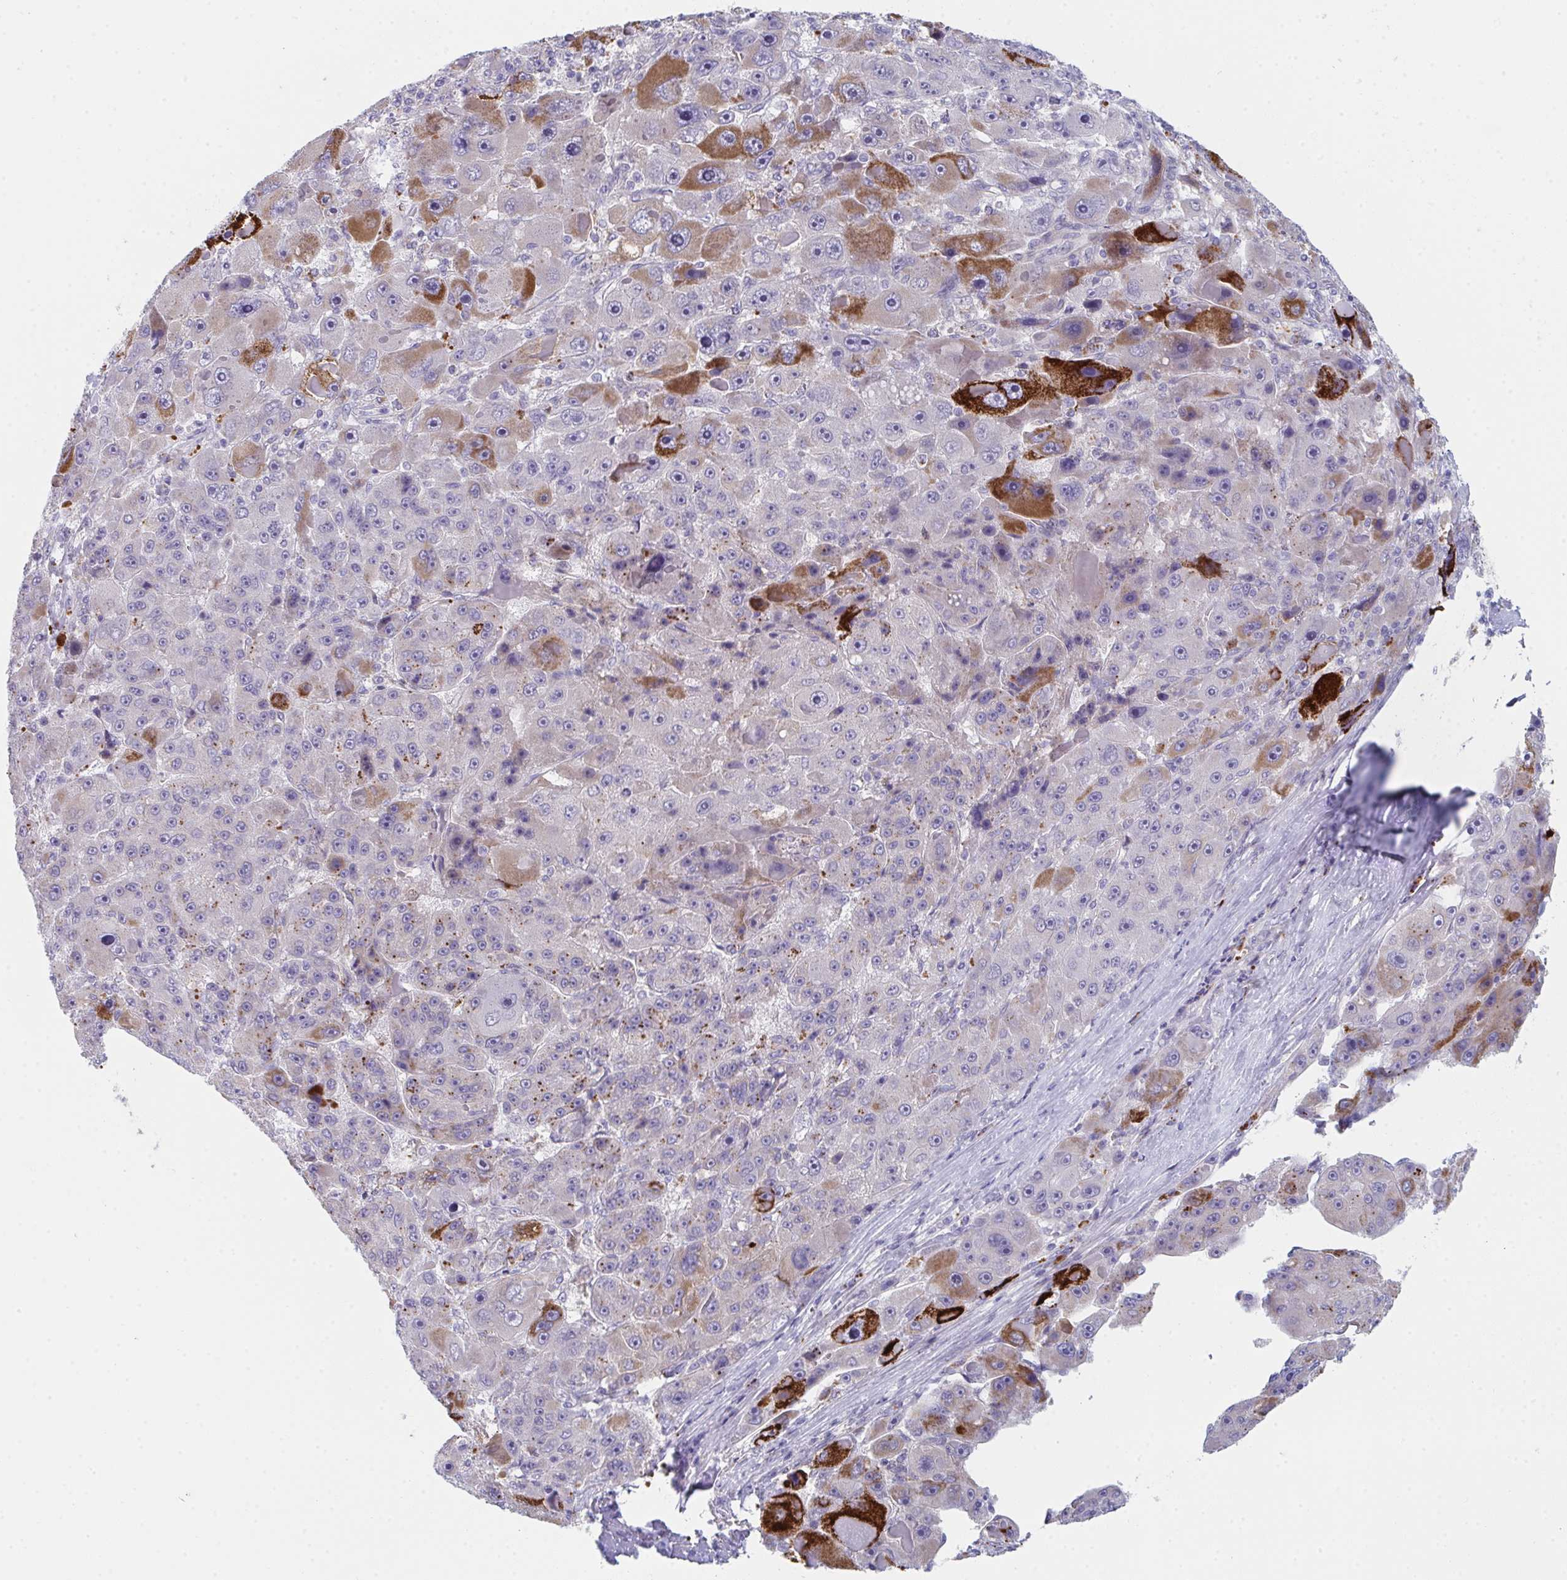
{"staining": {"intensity": "strong", "quantity": "<25%", "location": "cytoplasmic/membranous"}, "tissue": "liver cancer", "cell_type": "Tumor cells", "image_type": "cancer", "snomed": [{"axis": "morphology", "description": "Carcinoma, Hepatocellular, NOS"}, {"axis": "topography", "description": "Liver"}], "caption": "DAB (3,3'-diaminobenzidine) immunohistochemical staining of human hepatocellular carcinoma (liver) exhibits strong cytoplasmic/membranous protein expression in about <25% of tumor cells.", "gene": "VWDE", "patient": {"sex": "male", "age": 76}}